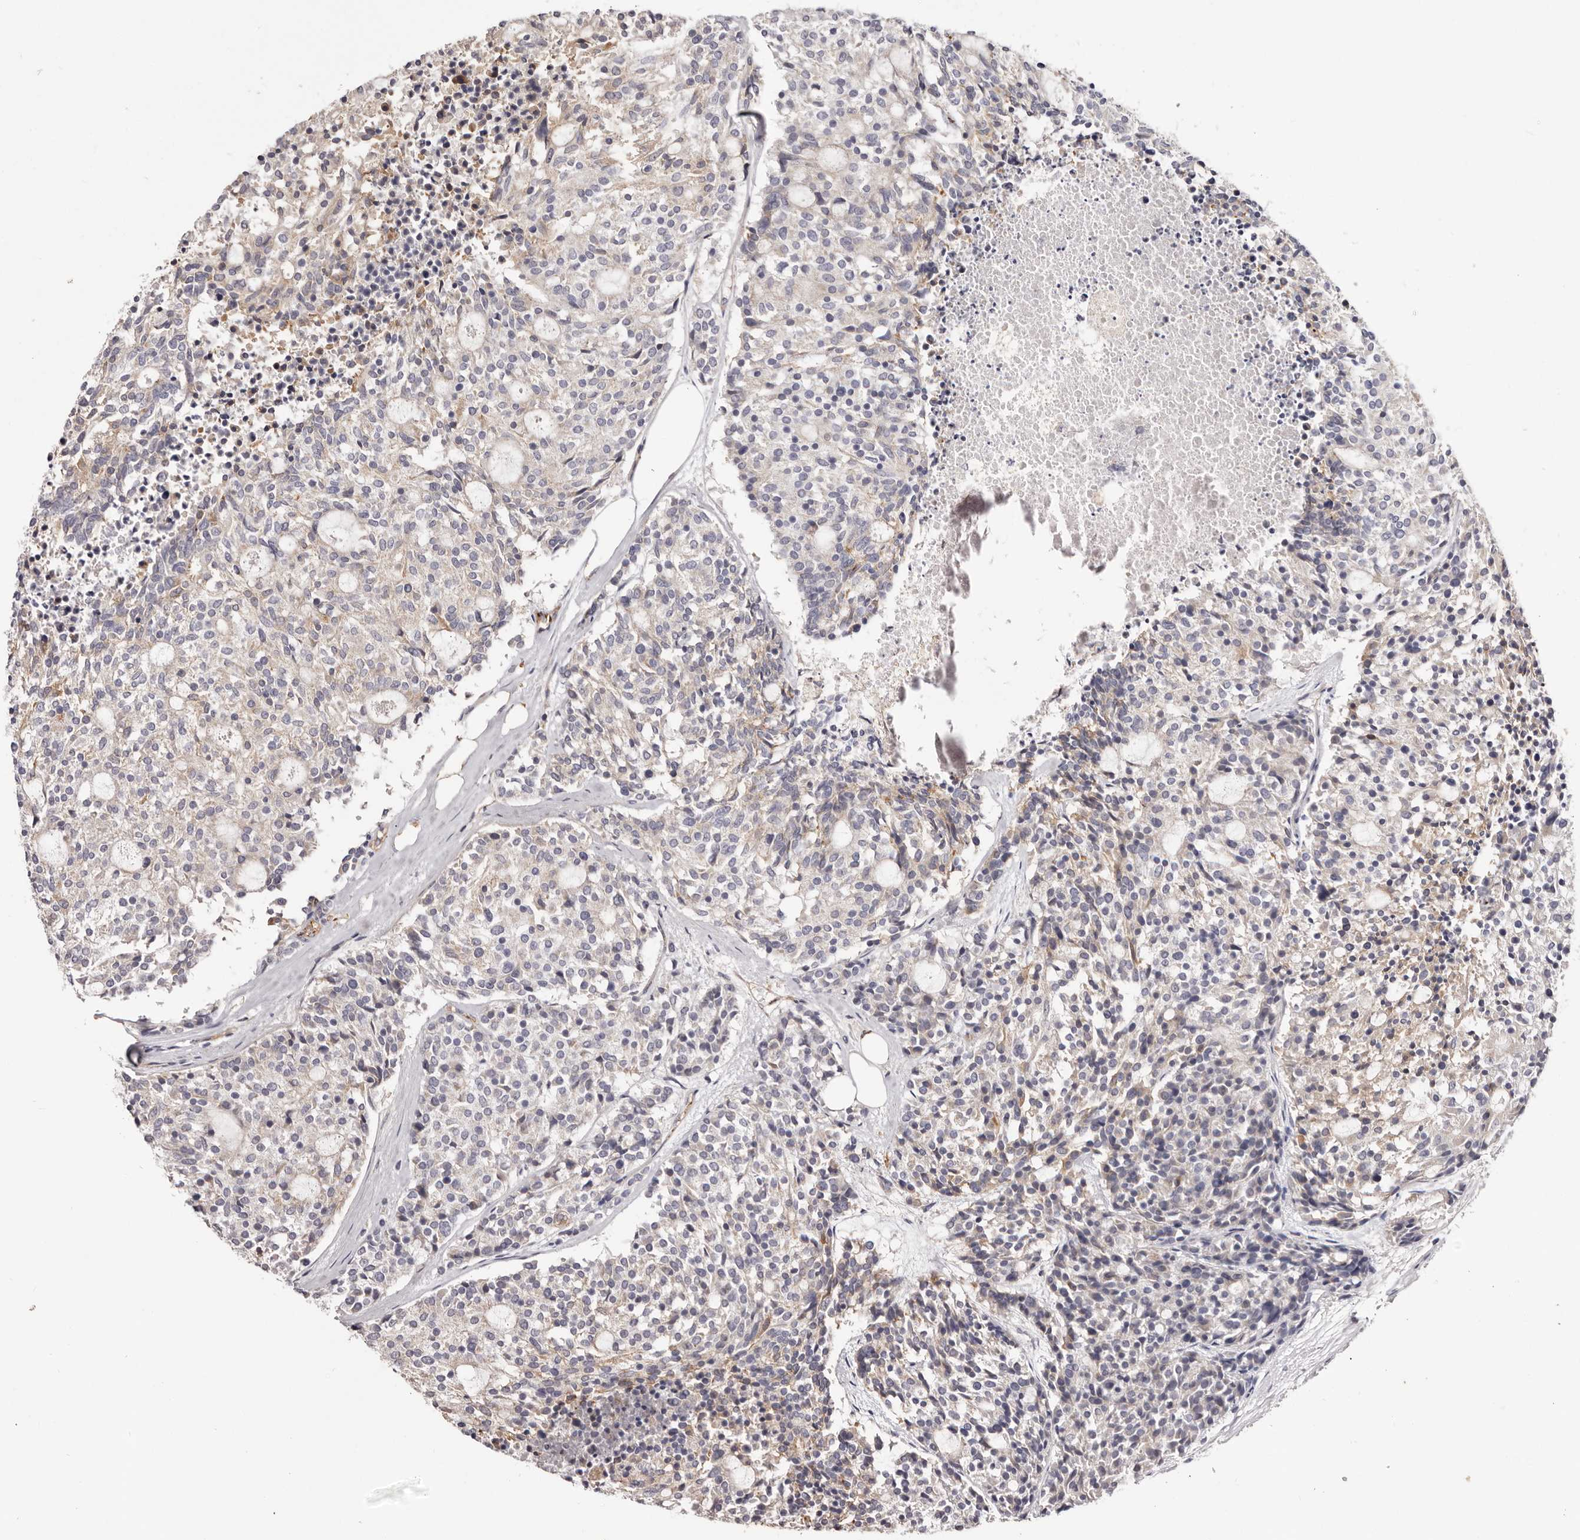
{"staining": {"intensity": "negative", "quantity": "none", "location": "none"}, "tissue": "carcinoid", "cell_type": "Tumor cells", "image_type": "cancer", "snomed": [{"axis": "morphology", "description": "Carcinoid, malignant, NOS"}, {"axis": "topography", "description": "Pancreas"}], "caption": "The photomicrograph displays no staining of tumor cells in carcinoid.", "gene": "DMRT2", "patient": {"sex": "female", "age": 54}}